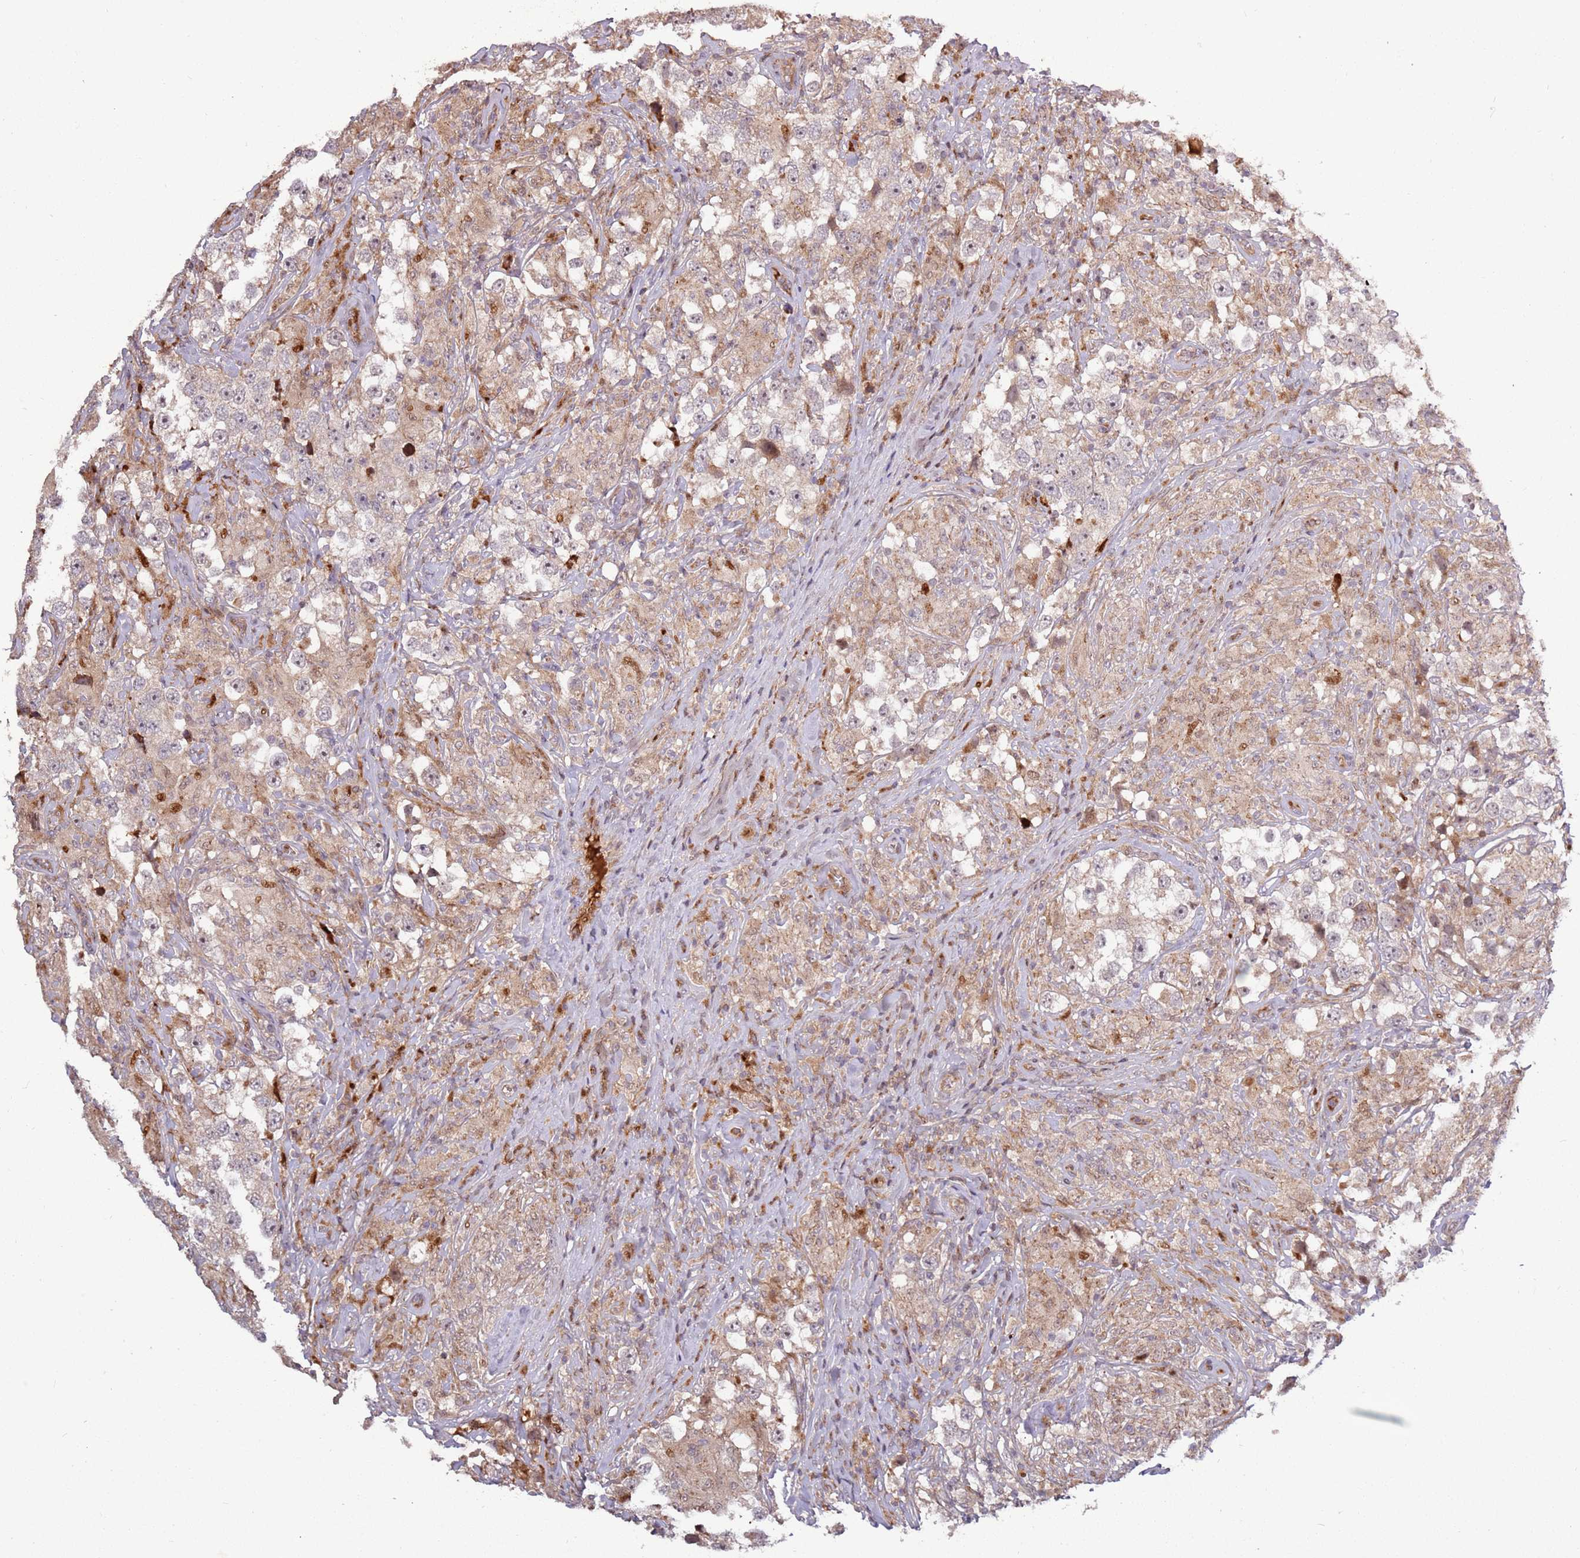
{"staining": {"intensity": "weak", "quantity": "25%-75%", "location": "cytoplasmic/membranous"}, "tissue": "testis cancer", "cell_type": "Tumor cells", "image_type": "cancer", "snomed": [{"axis": "morphology", "description": "Seminoma, NOS"}, {"axis": "topography", "description": "Testis"}], "caption": "Testis cancer tissue demonstrates weak cytoplasmic/membranous positivity in about 25%-75% of tumor cells The staining was performed using DAB (3,3'-diaminobenzidine) to visualize the protein expression in brown, while the nuclei were stained in blue with hematoxylin (Magnification: 20x).", "gene": "RHBDL1", "patient": {"sex": "male", "age": 46}}